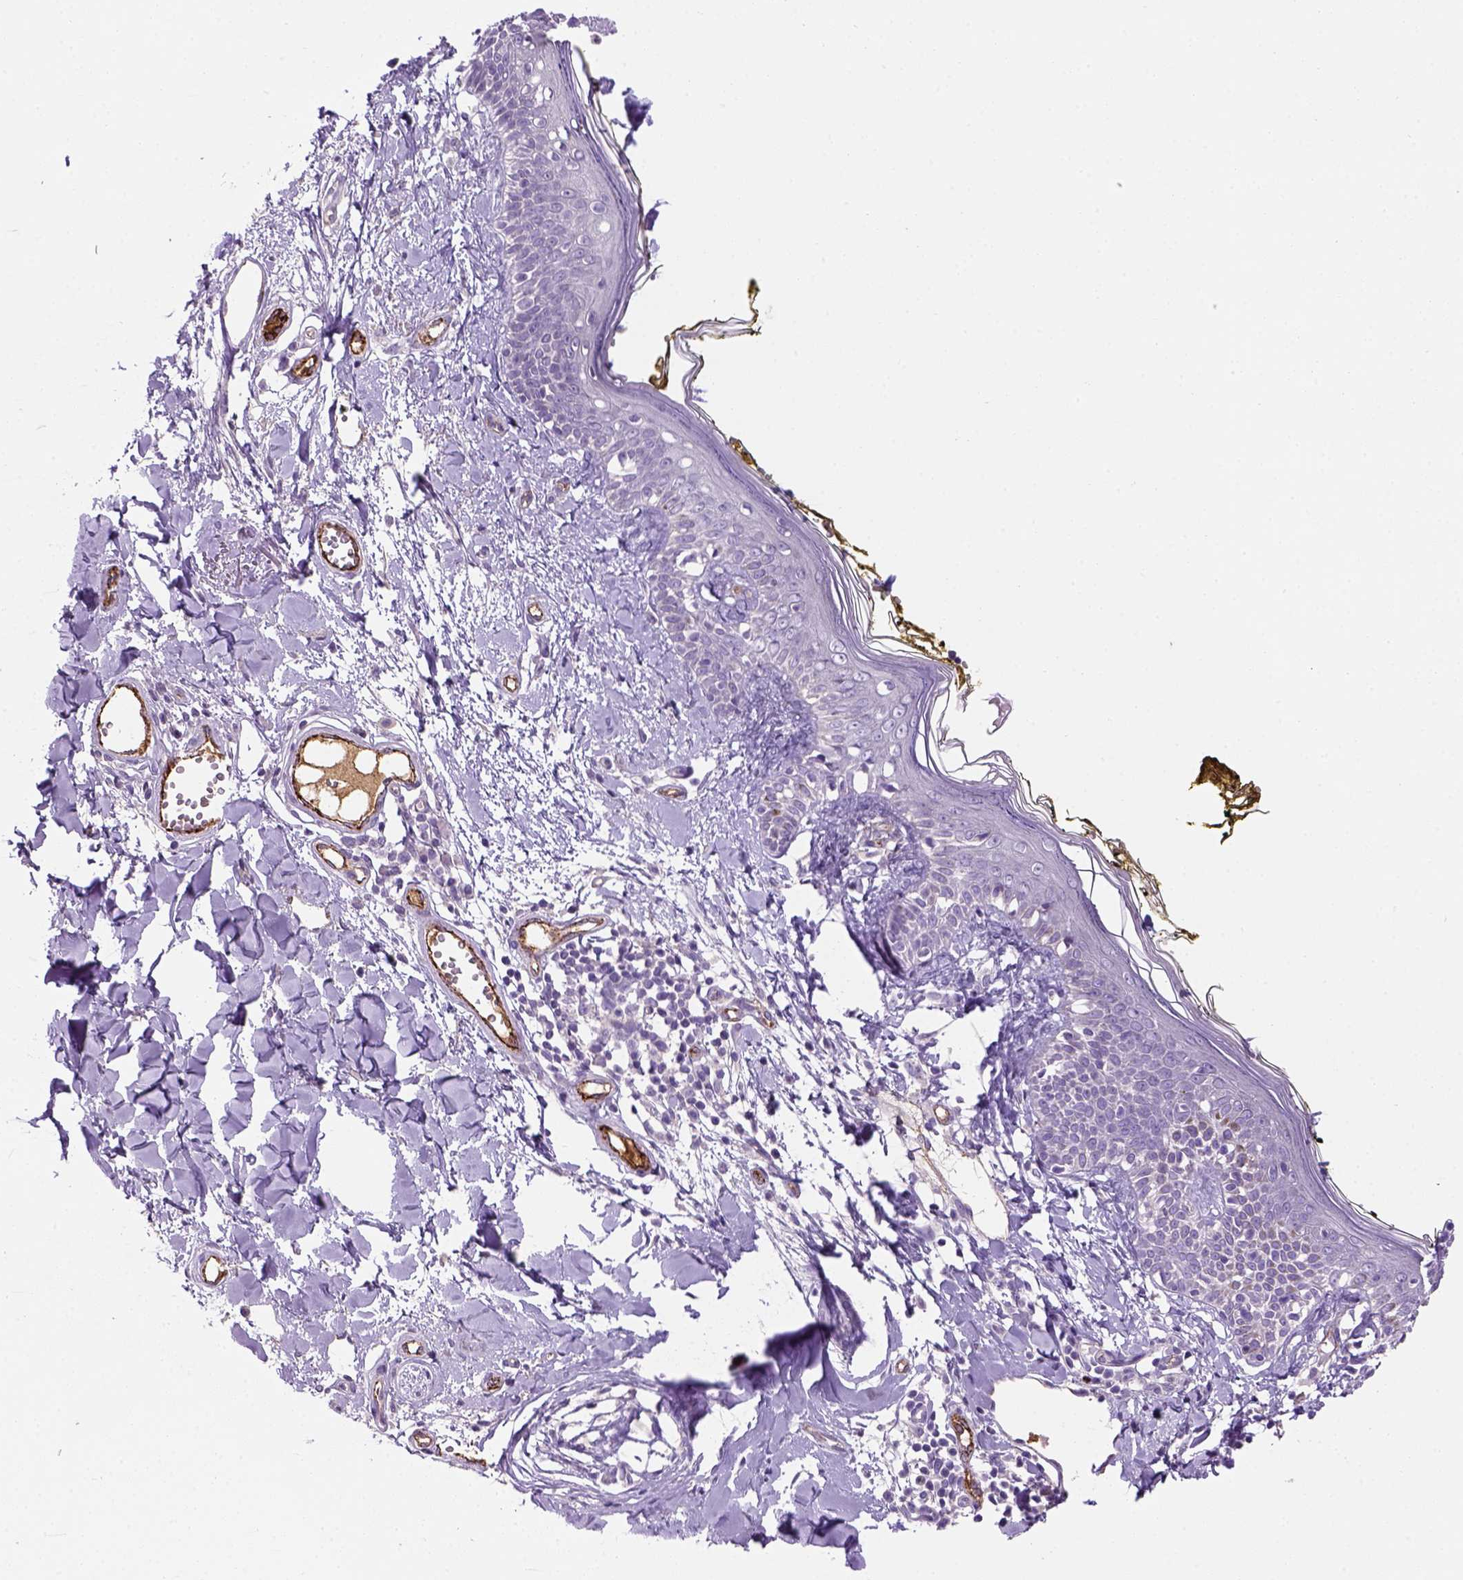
{"staining": {"intensity": "negative", "quantity": "none", "location": "none"}, "tissue": "skin", "cell_type": "Fibroblasts", "image_type": "normal", "snomed": [{"axis": "morphology", "description": "Normal tissue, NOS"}, {"axis": "topography", "description": "Skin"}], "caption": "Histopathology image shows no significant protein expression in fibroblasts of benign skin. Brightfield microscopy of immunohistochemistry (IHC) stained with DAB (brown) and hematoxylin (blue), captured at high magnification.", "gene": "VWF", "patient": {"sex": "male", "age": 76}}